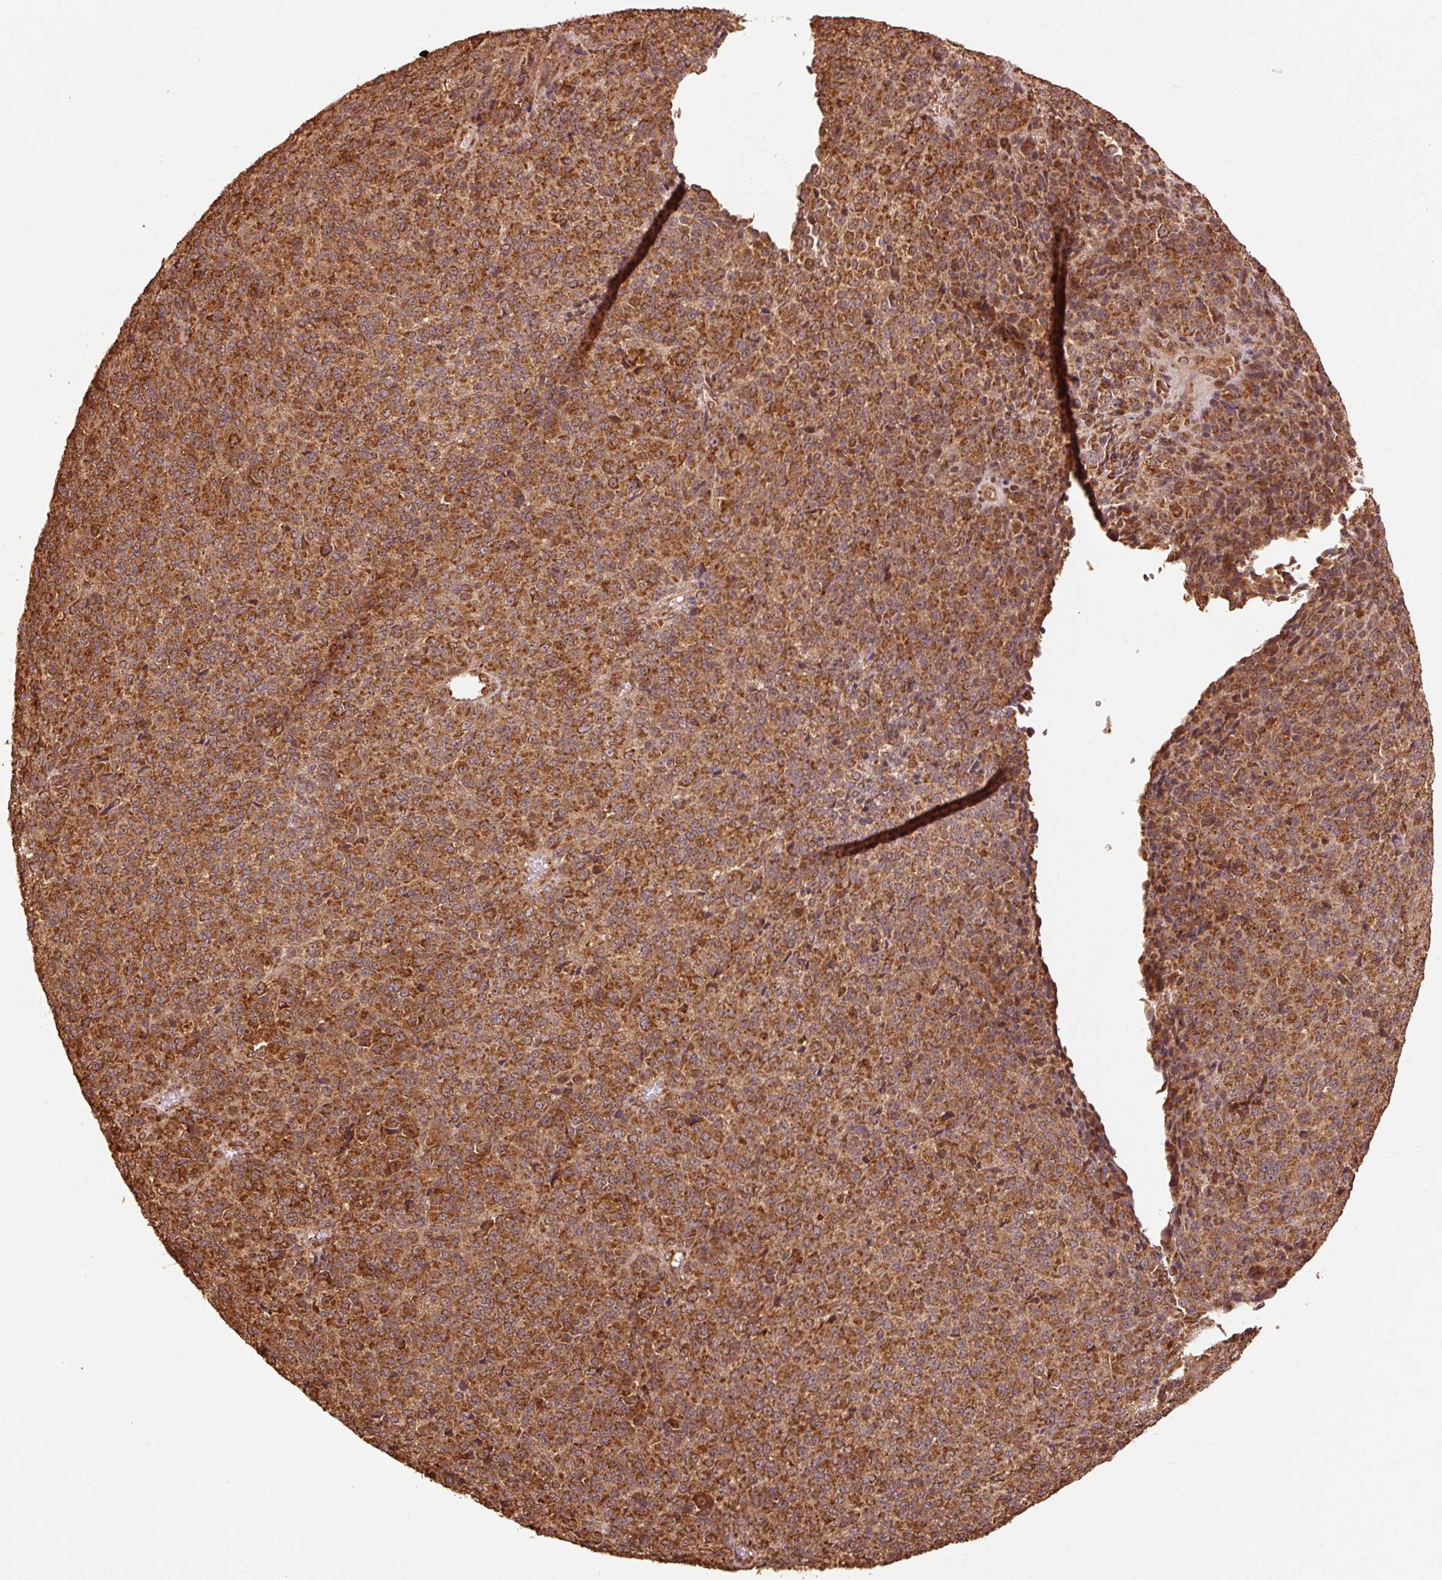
{"staining": {"intensity": "strong", "quantity": ">75%", "location": "cytoplasmic/membranous"}, "tissue": "melanoma", "cell_type": "Tumor cells", "image_type": "cancer", "snomed": [{"axis": "morphology", "description": "Malignant melanoma, Metastatic site"}, {"axis": "topography", "description": "Brain"}], "caption": "This image demonstrates immunohistochemistry (IHC) staining of melanoma, with high strong cytoplasmic/membranous expression in about >75% of tumor cells.", "gene": "MRPL16", "patient": {"sex": "female", "age": 56}}